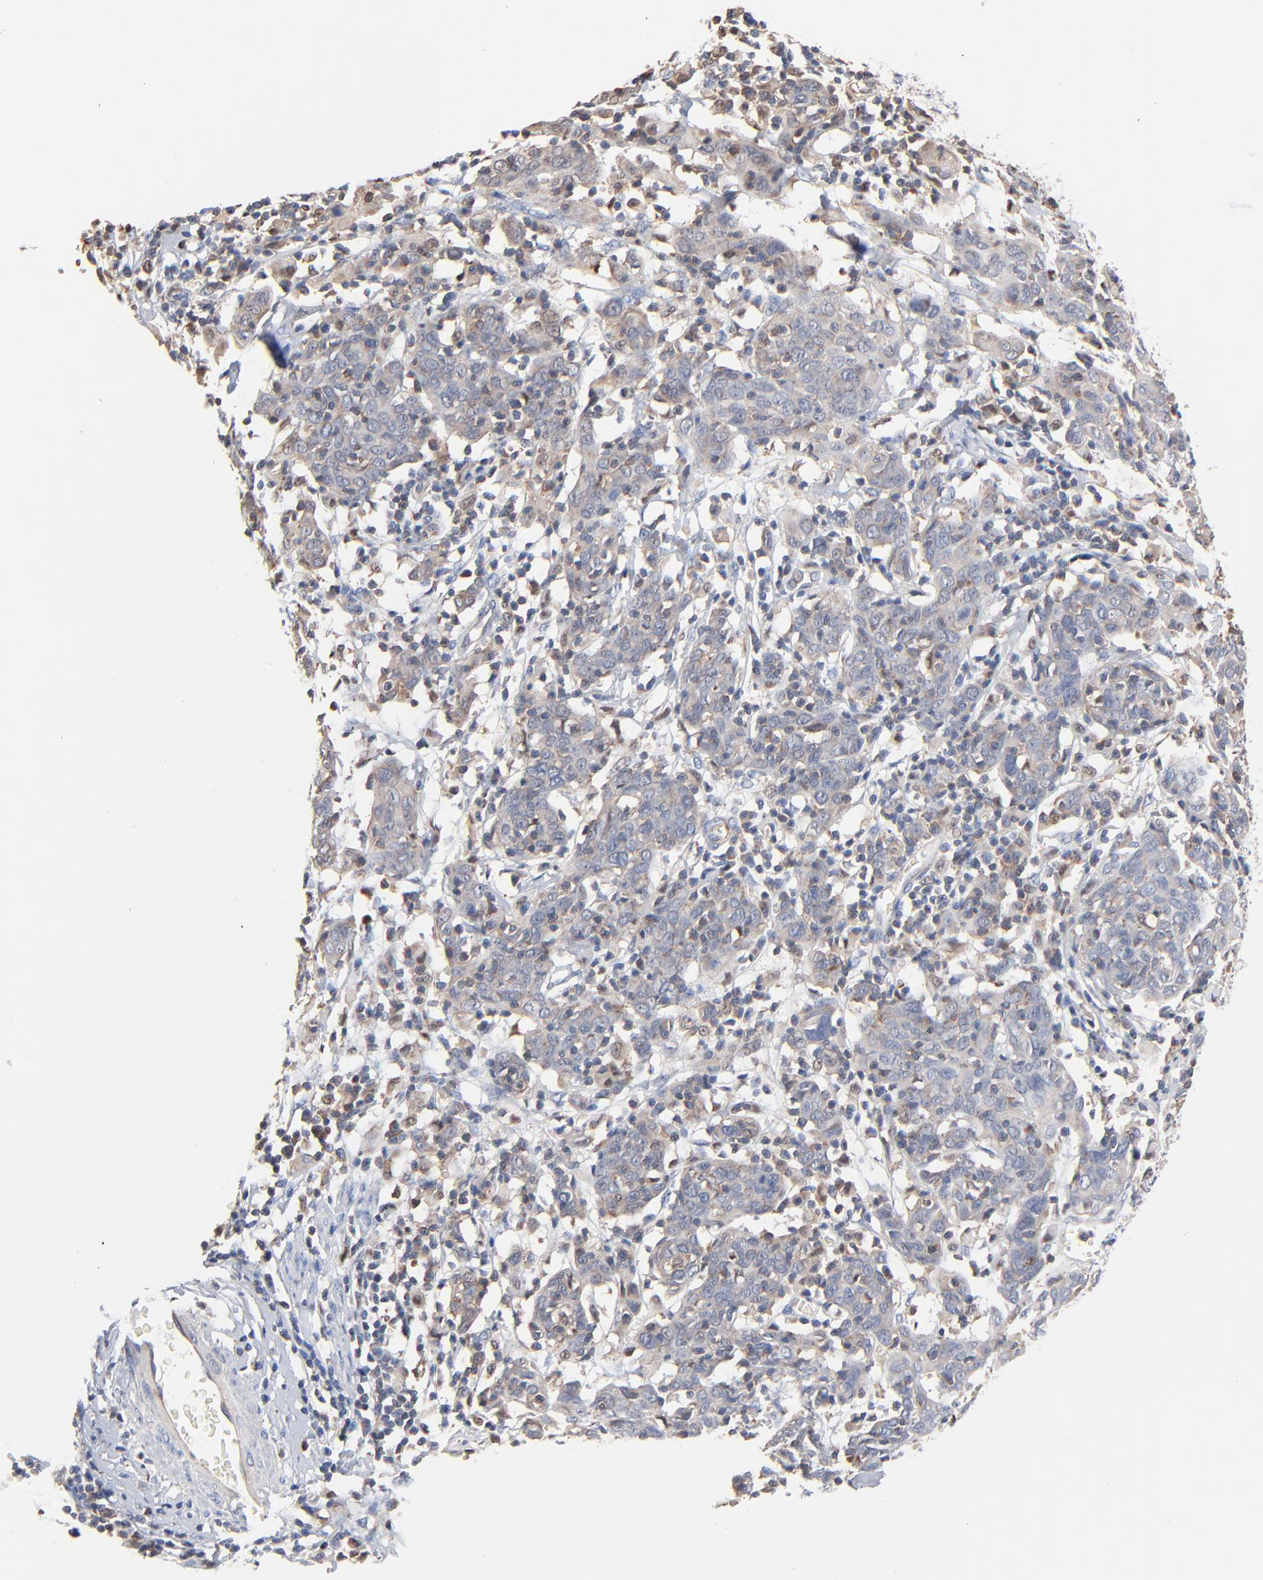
{"staining": {"intensity": "negative", "quantity": "none", "location": "none"}, "tissue": "cervical cancer", "cell_type": "Tumor cells", "image_type": "cancer", "snomed": [{"axis": "morphology", "description": "Normal tissue, NOS"}, {"axis": "morphology", "description": "Squamous cell carcinoma, NOS"}, {"axis": "topography", "description": "Cervix"}], "caption": "Cervical squamous cell carcinoma was stained to show a protein in brown. There is no significant expression in tumor cells. Brightfield microscopy of immunohistochemistry (IHC) stained with DAB (brown) and hematoxylin (blue), captured at high magnification.", "gene": "ARHGEF6", "patient": {"sex": "female", "age": 67}}